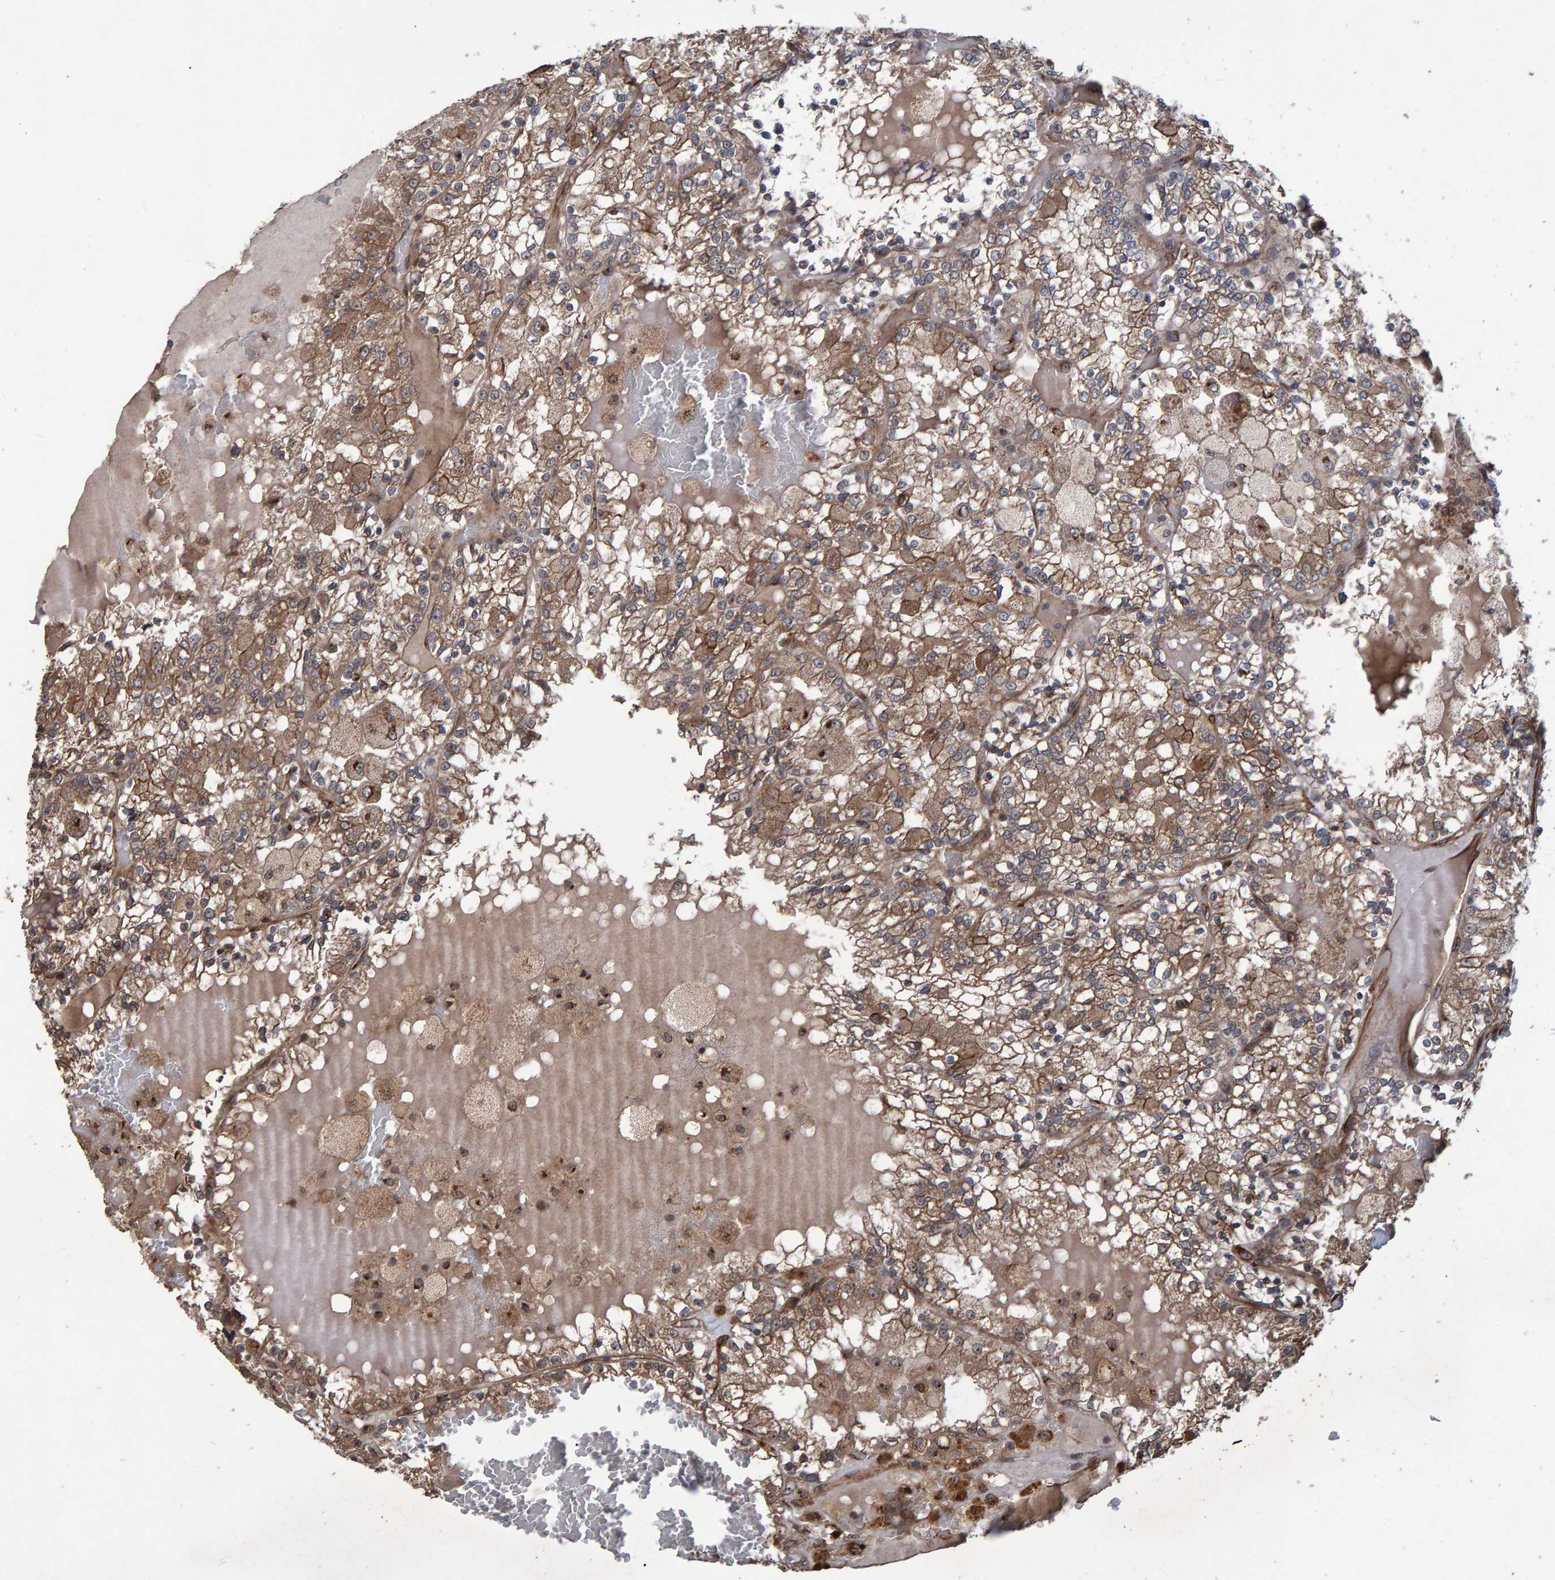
{"staining": {"intensity": "moderate", "quantity": ">75%", "location": "cytoplasmic/membranous"}, "tissue": "renal cancer", "cell_type": "Tumor cells", "image_type": "cancer", "snomed": [{"axis": "morphology", "description": "Adenocarcinoma, NOS"}, {"axis": "topography", "description": "Kidney"}], "caption": "This histopathology image exhibits immunohistochemistry staining of adenocarcinoma (renal), with medium moderate cytoplasmic/membranous expression in approximately >75% of tumor cells.", "gene": "TRIM68", "patient": {"sex": "female", "age": 56}}